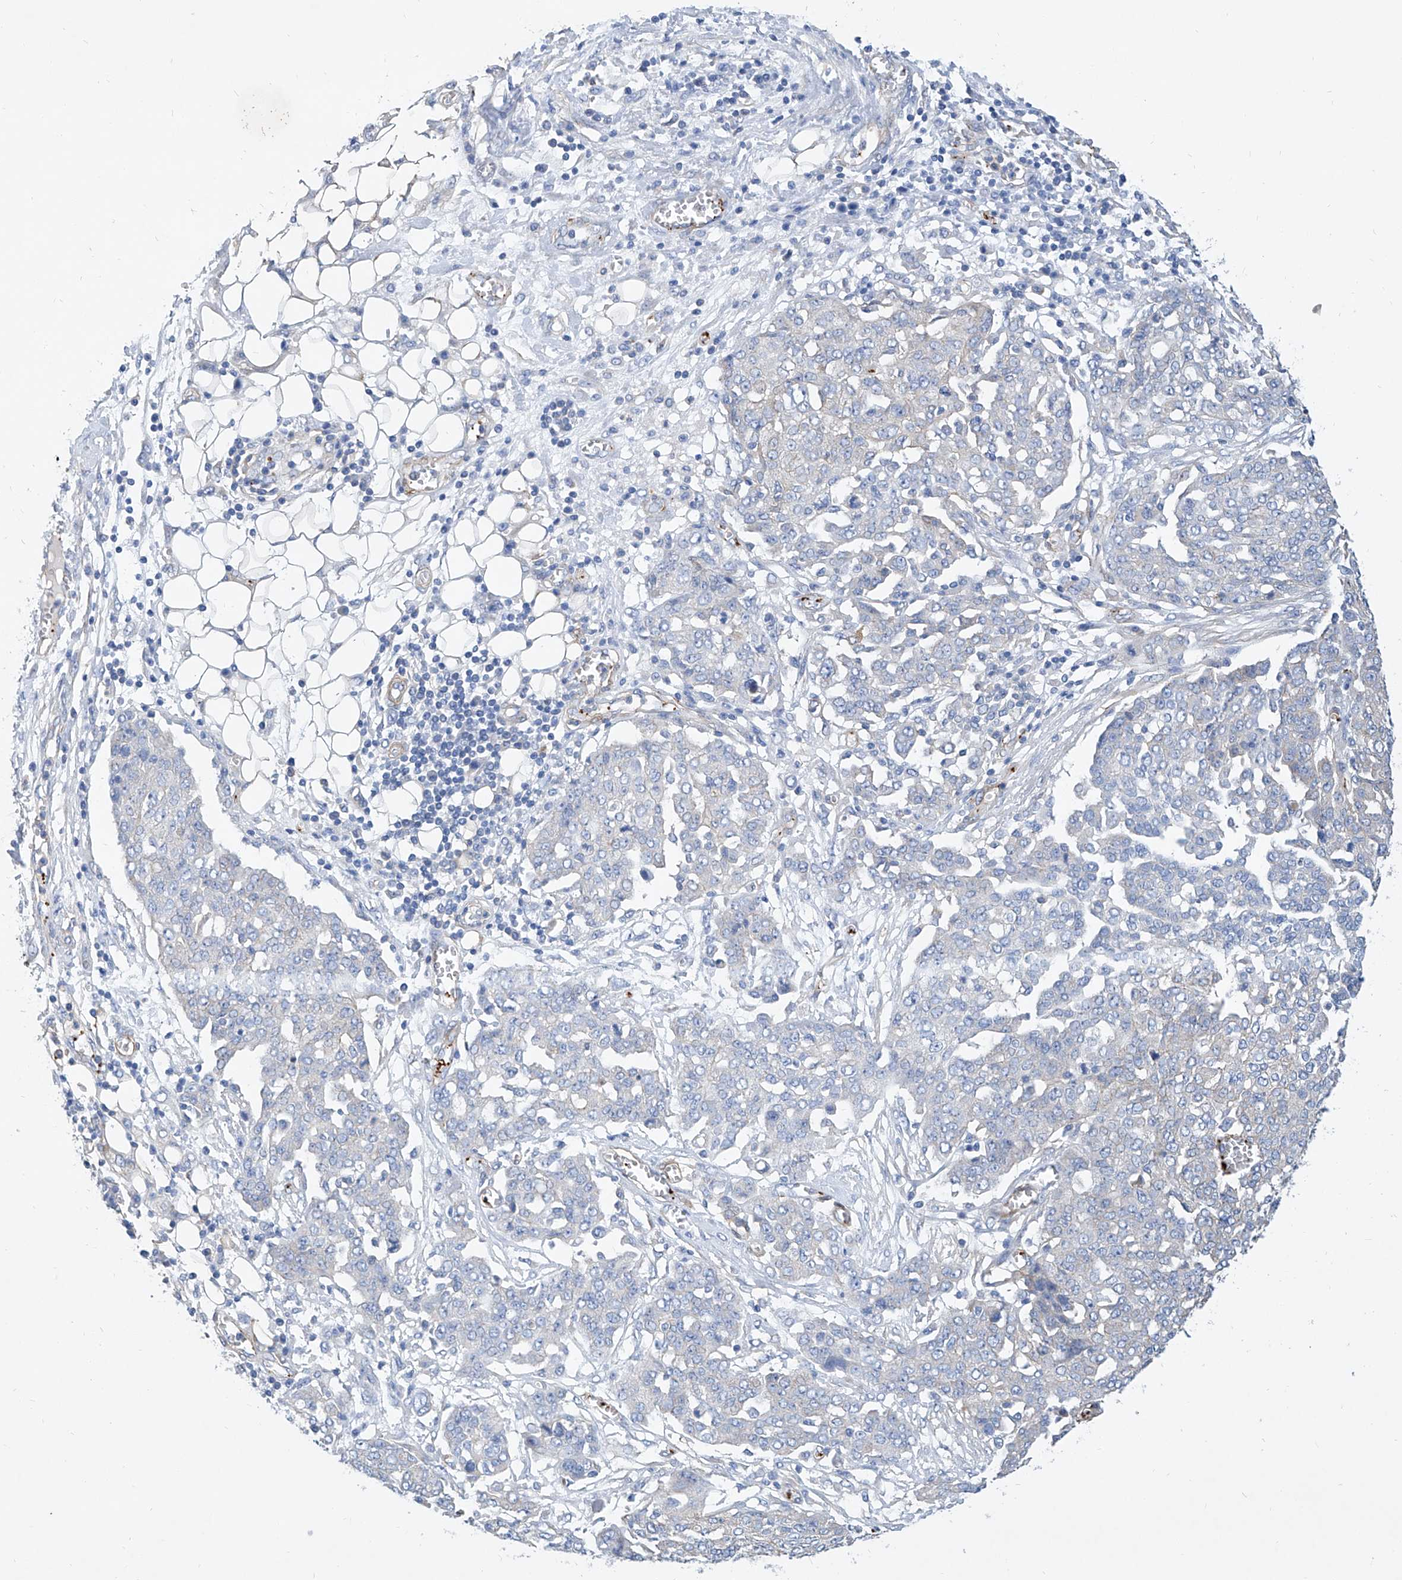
{"staining": {"intensity": "negative", "quantity": "none", "location": "none"}, "tissue": "ovarian cancer", "cell_type": "Tumor cells", "image_type": "cancer", "snomed": [{"axis": "morphology", "description": "Cystadenocarcinoma, serous, NOS"}, {"axis": "topography", "description": "Soft tissue"}, {"axis": "topography", "description": "Ovary"}], "caption": "A micrograph of serous cystadenocarcinoma (ovarian) stained for a protein displays no brown staining in tumor cells. The staining was performed using DAB to visualize the protein expression in brown, while the nuclei were stained in blue with hematoxylin (Magnification: 20x).", "gene": "TAS2R60", "patient": {"sex": "female", "age": 57}}